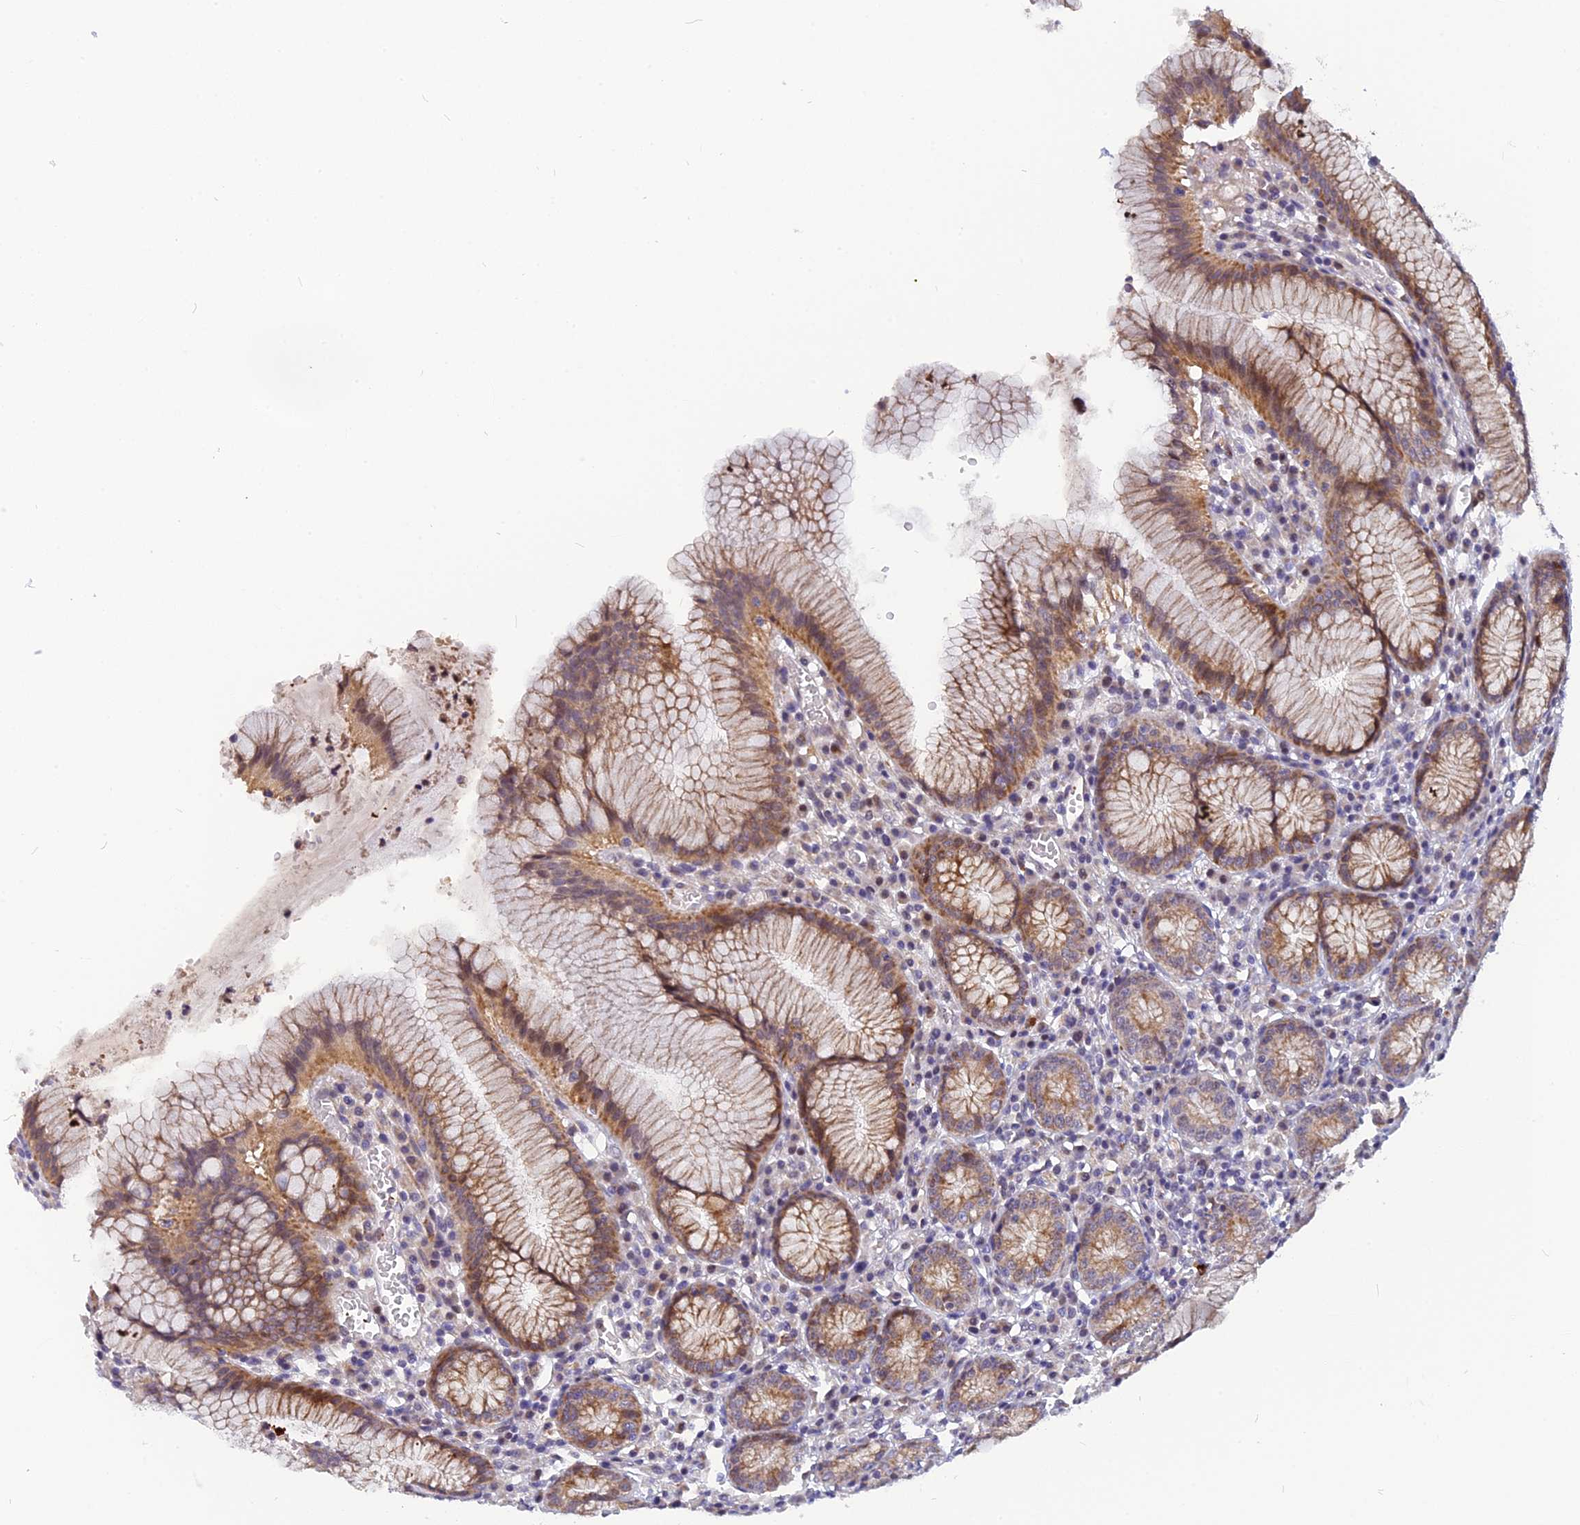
{"staining": {"intensity": "strong", "quantity": "25%-75%", "location": "cytoplasmic/membranous"}, "tissue": "stomach", "cell_type": "Glandular cells", "image_type": "normal", "snomed": [{"axis": "morphology", "description": "Normal tissue, NOS"}, {"axis": "topography", "description": "Stomach"}], "caption": "A high-resolution histopathology image shows IHC staining of benign stomach, which exhibits strong cytoplasmic/membranous staining in about 25%-75% of glandular cells. Using DAB (3,3'-diaminobenzidine) (brown) and hematoxylin (blue) stains, captured at high magnification using brightfield microscopy.", "gene": "CMC1", "patient": {"sex": "male", "age": 55}}